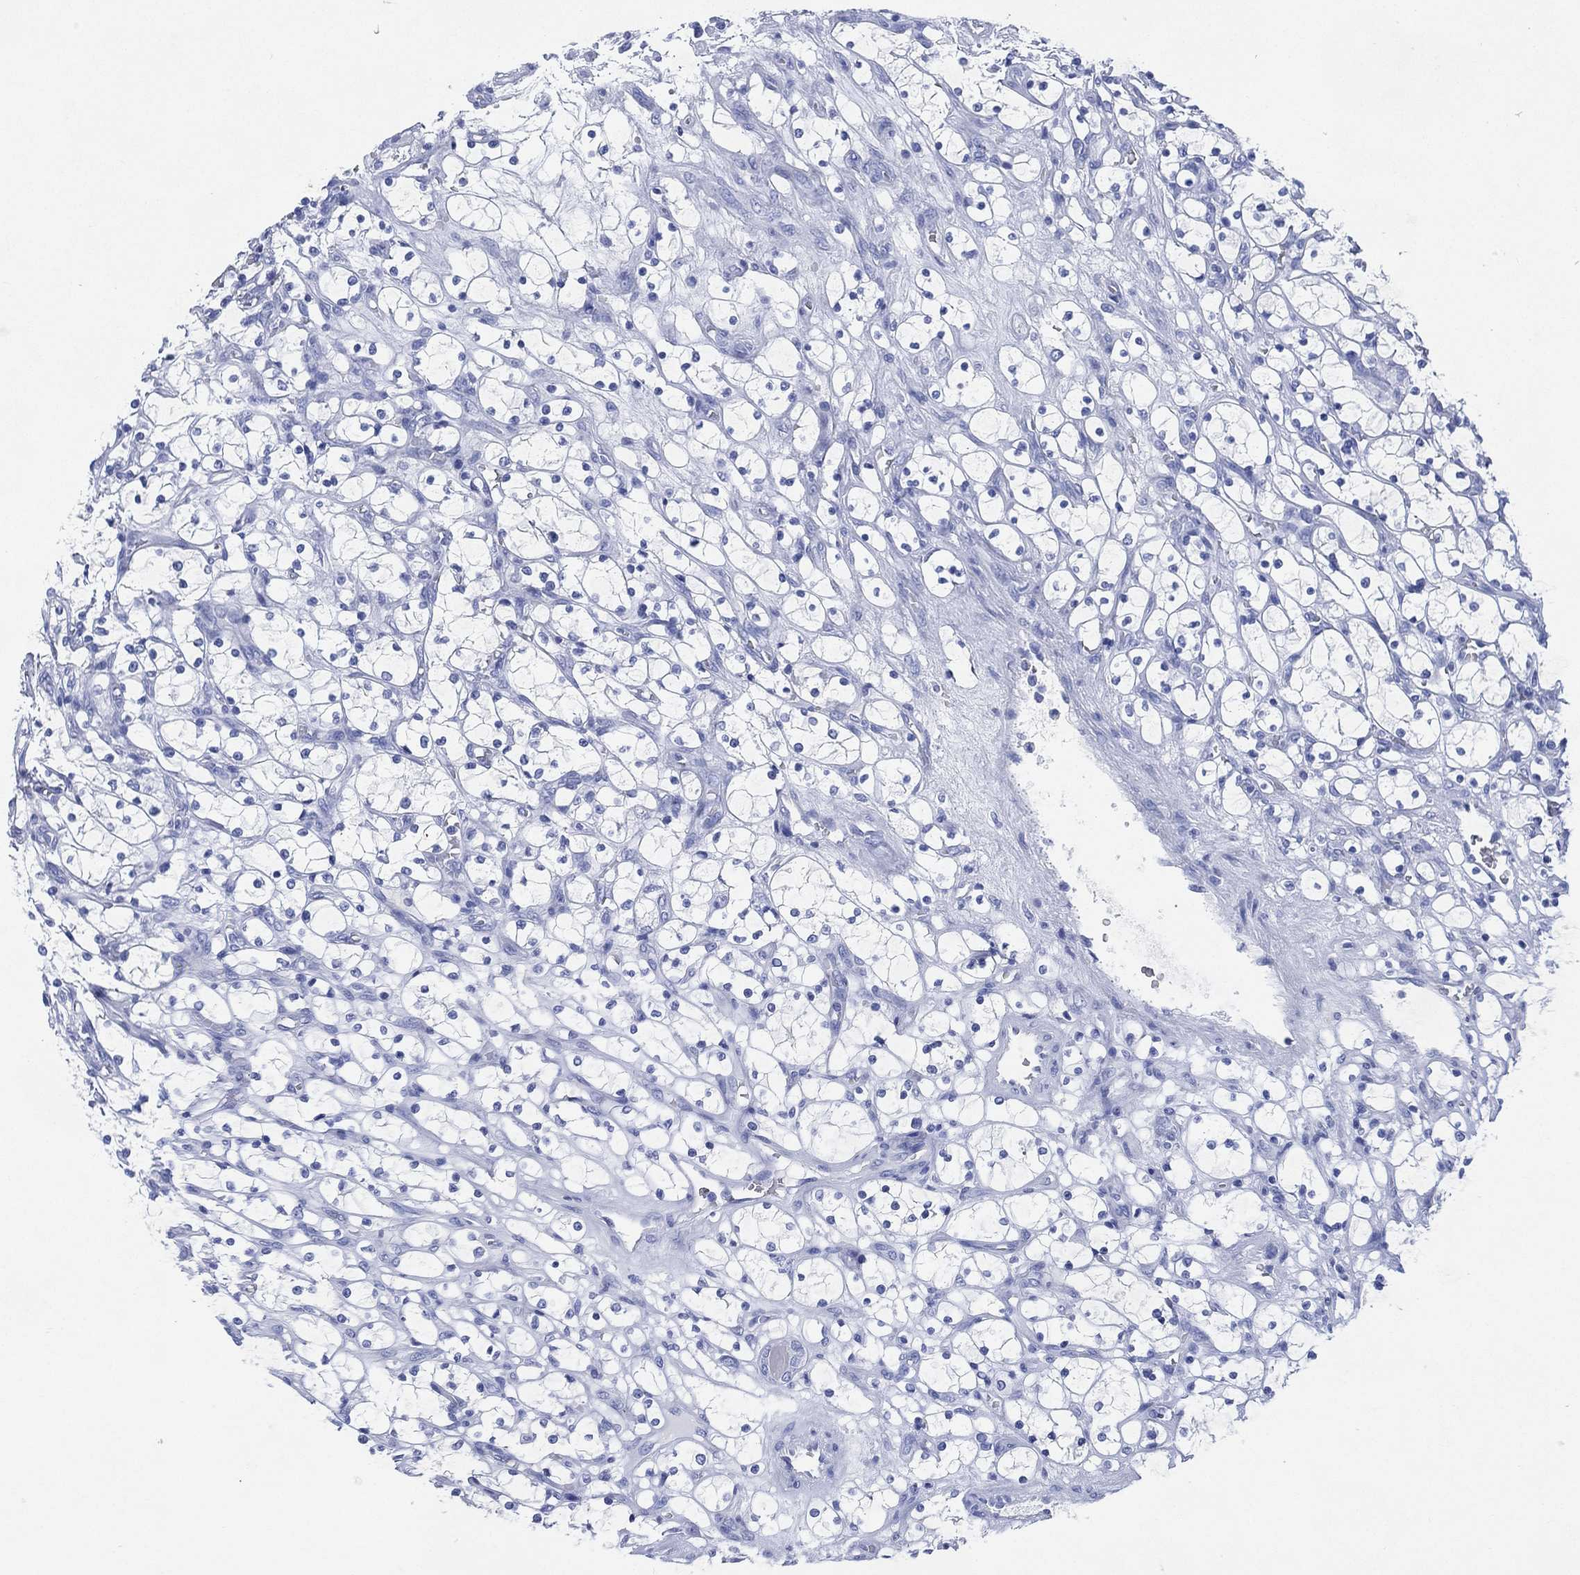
{"staining": {"intensity": "negative", "quantity": "none", "location": "none"}, "tissue": "renal cancer", "cell_type": "Tumor cells", "image_type": "cancer", "snomed": [{"axis": "morphology", "description": "Adenocarcinoma, NOS"}, {"axis": "topography", "description": "Kidney"}], "caption": "The photomicrograph shows no significant expression in tumor cells of adenocarcinoma (renal).", "gene": "SIGLECL1", "patient": {"sex": "female", "age": 69}}